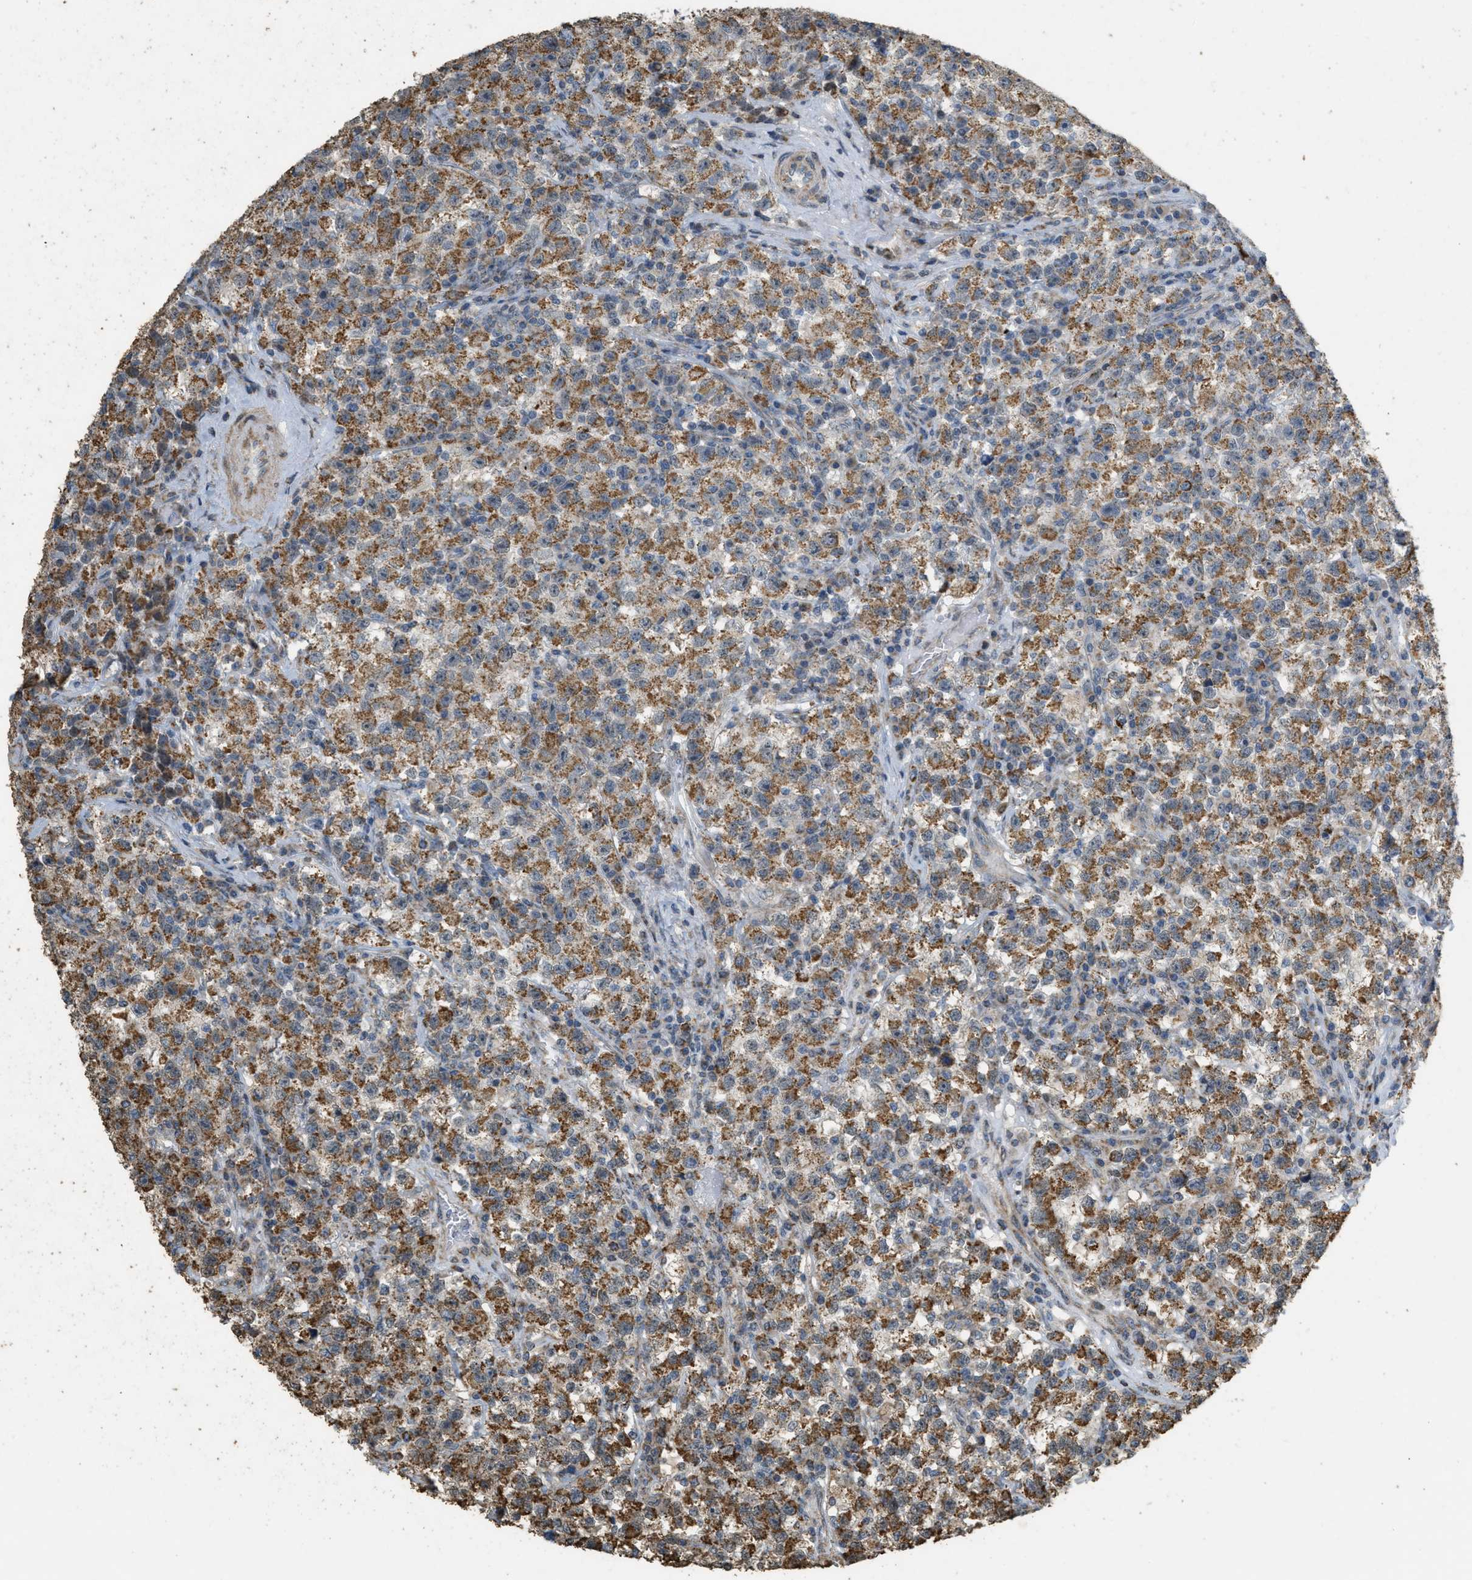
{"staining": {"intensity": "moderate", "quantity": ">75%", "location": "cytoplasmic/membranous"}, "tissue": "testis cancer", "cell_type": "Tumor cells", "image_type": "cancer", "snomed": [{"axis": "morphology", "description": "Seminoma, NOS"}, {"axis": "topography", "description": "Testis"}], "caption": "Protein staining of seminoma (testis) tissue shows moderate cytoplasmic/membranous staining in about >75% of tumor cells.", "gene": "KCNA4", "patient": {"sex": "male", "age": 22}}